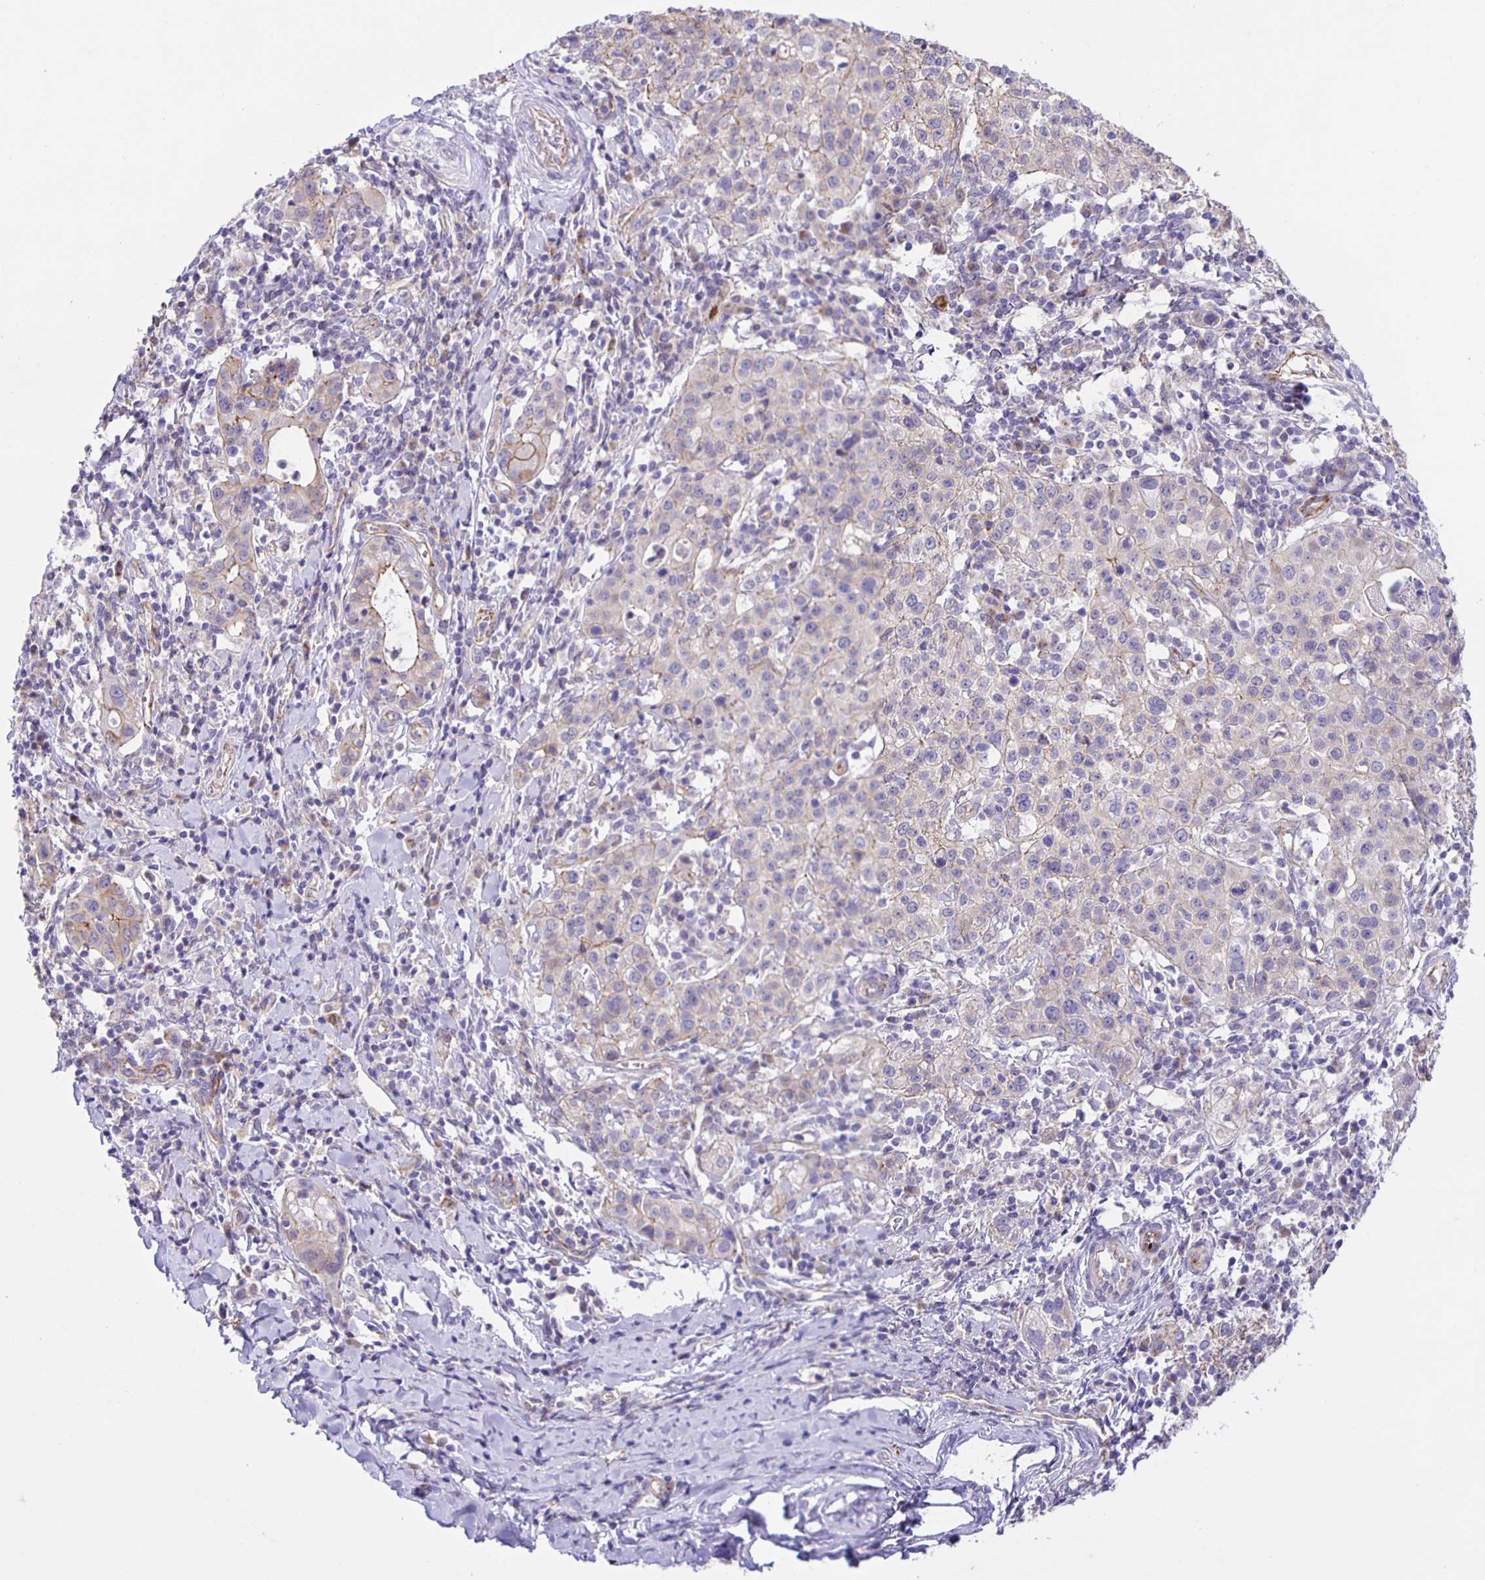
{"staining": {"intensity": "weak", "quantity": "<25%", "location": "cytoplasmic/membranous"}, "tissue": "cervical cancer", "cell_type": "Tumor cells", "image_type": "cancer", "snomed": [{"axis": "morphology", "description": "Normal tissue, NOS"}, {"axis": "morphology", "description": "Adenocarcinoma, NOS"}, {"axis": "topography", "description": "Cervix"}], "caption": "Human cervical cancer stained for a protein using immunohistochemistry (IHC) demonstrates no expression in tumor cells.", "gene": "JMJD4", "patient": {"sex": "female", "age": 44}}